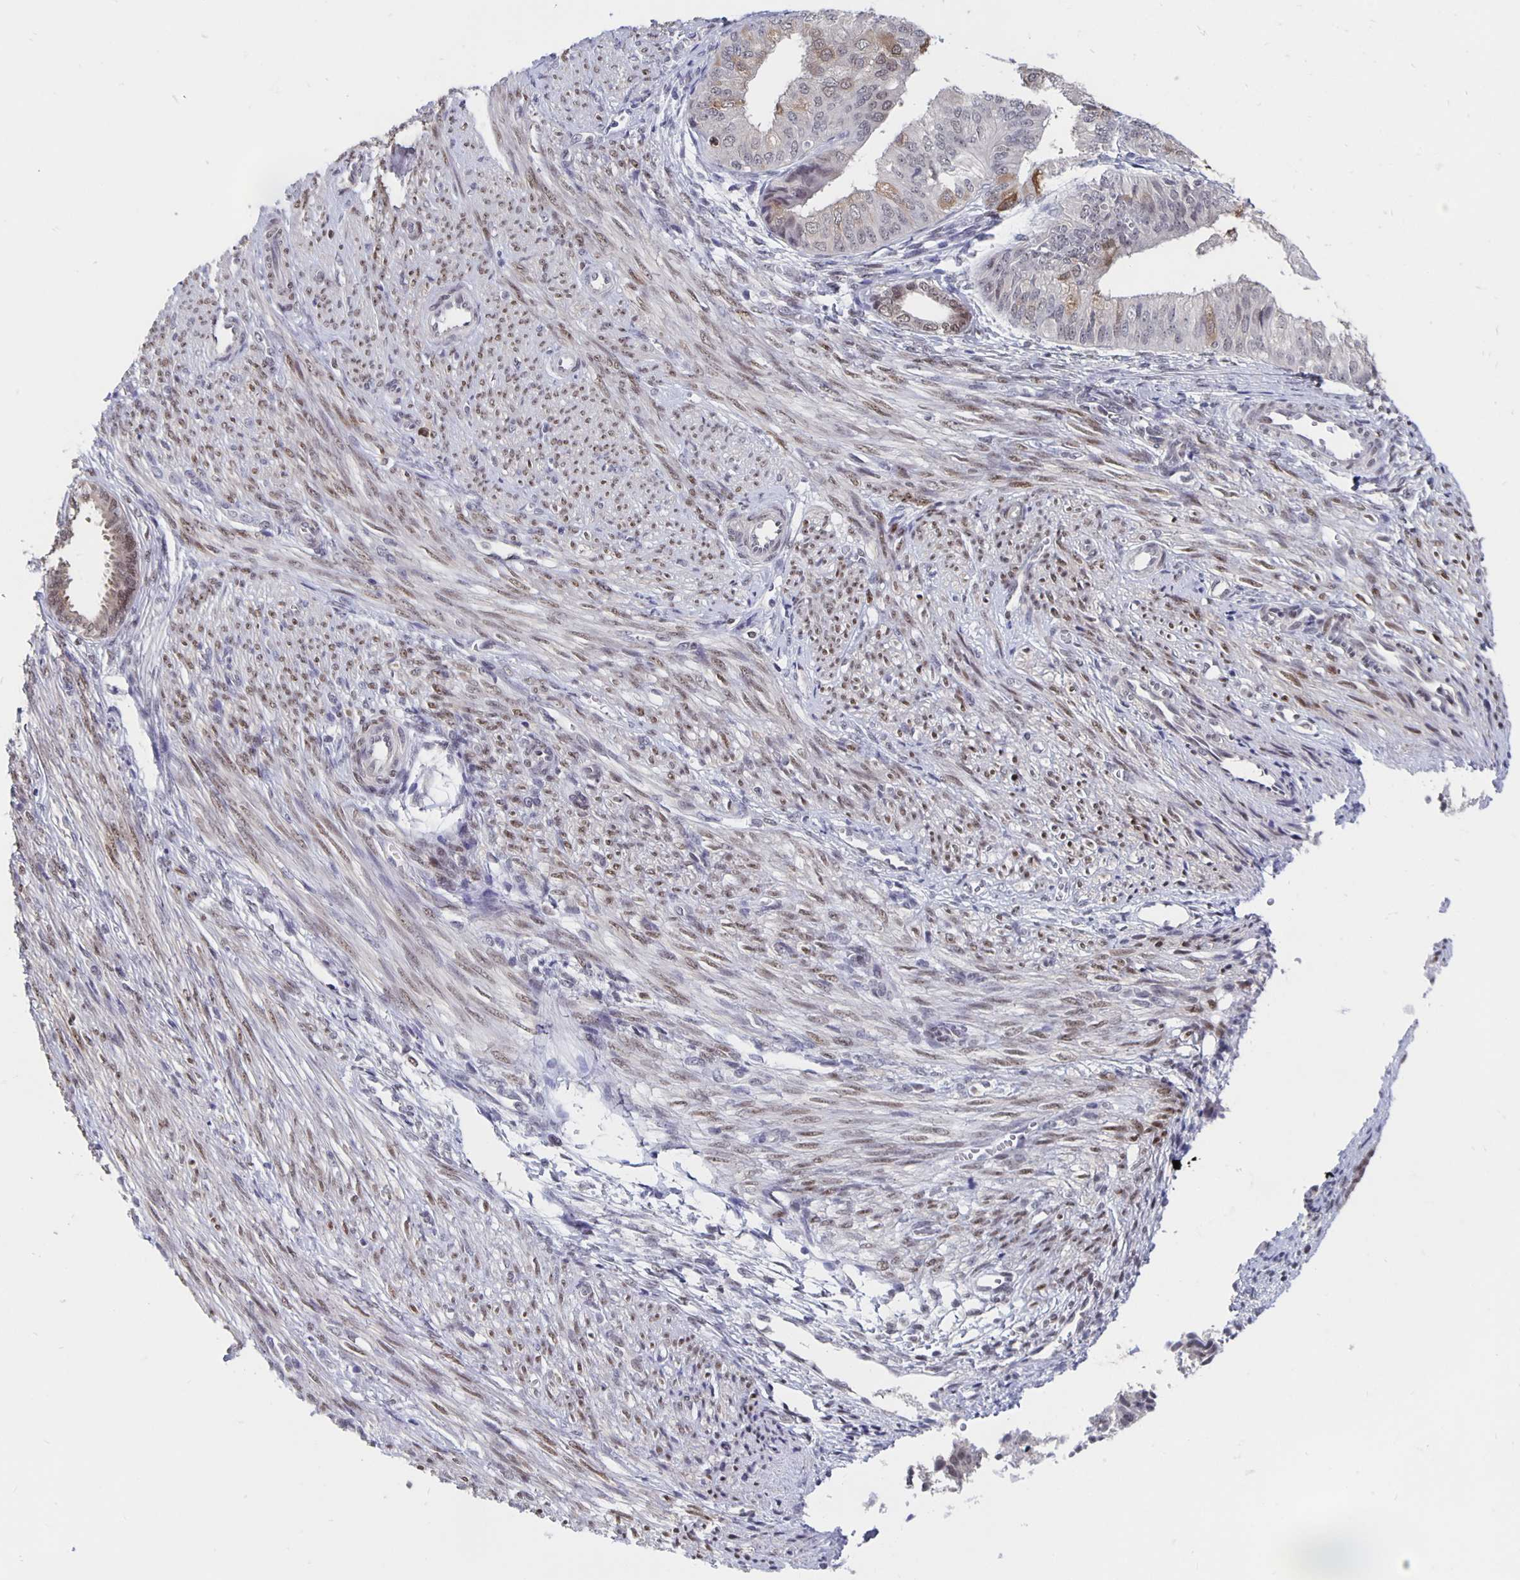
{"staining": {"intensity": "weak", "quantity": "<25%", "location": "cytoplasmic/membranous,nuclear"}, "tissue": "endometrial cancer", "cell_type": "Tumor cells", "image_type": "cancer", "snomed": [{"axis": "morphology", "description": "Adenocarcinoma, NOS"}, {"axis": "topography", "description": "Endometrium"}], "caption": "Adenocarcinoma (endometrial) was stained to show a protein in brown. There is no significant expression in tumor cells. The staining is performed using DAB brown chromogen with nuclei counter-stained in using hematoxylin.", "gene": "ZNF691", "patient": {"sex": "female", "age": 58}}